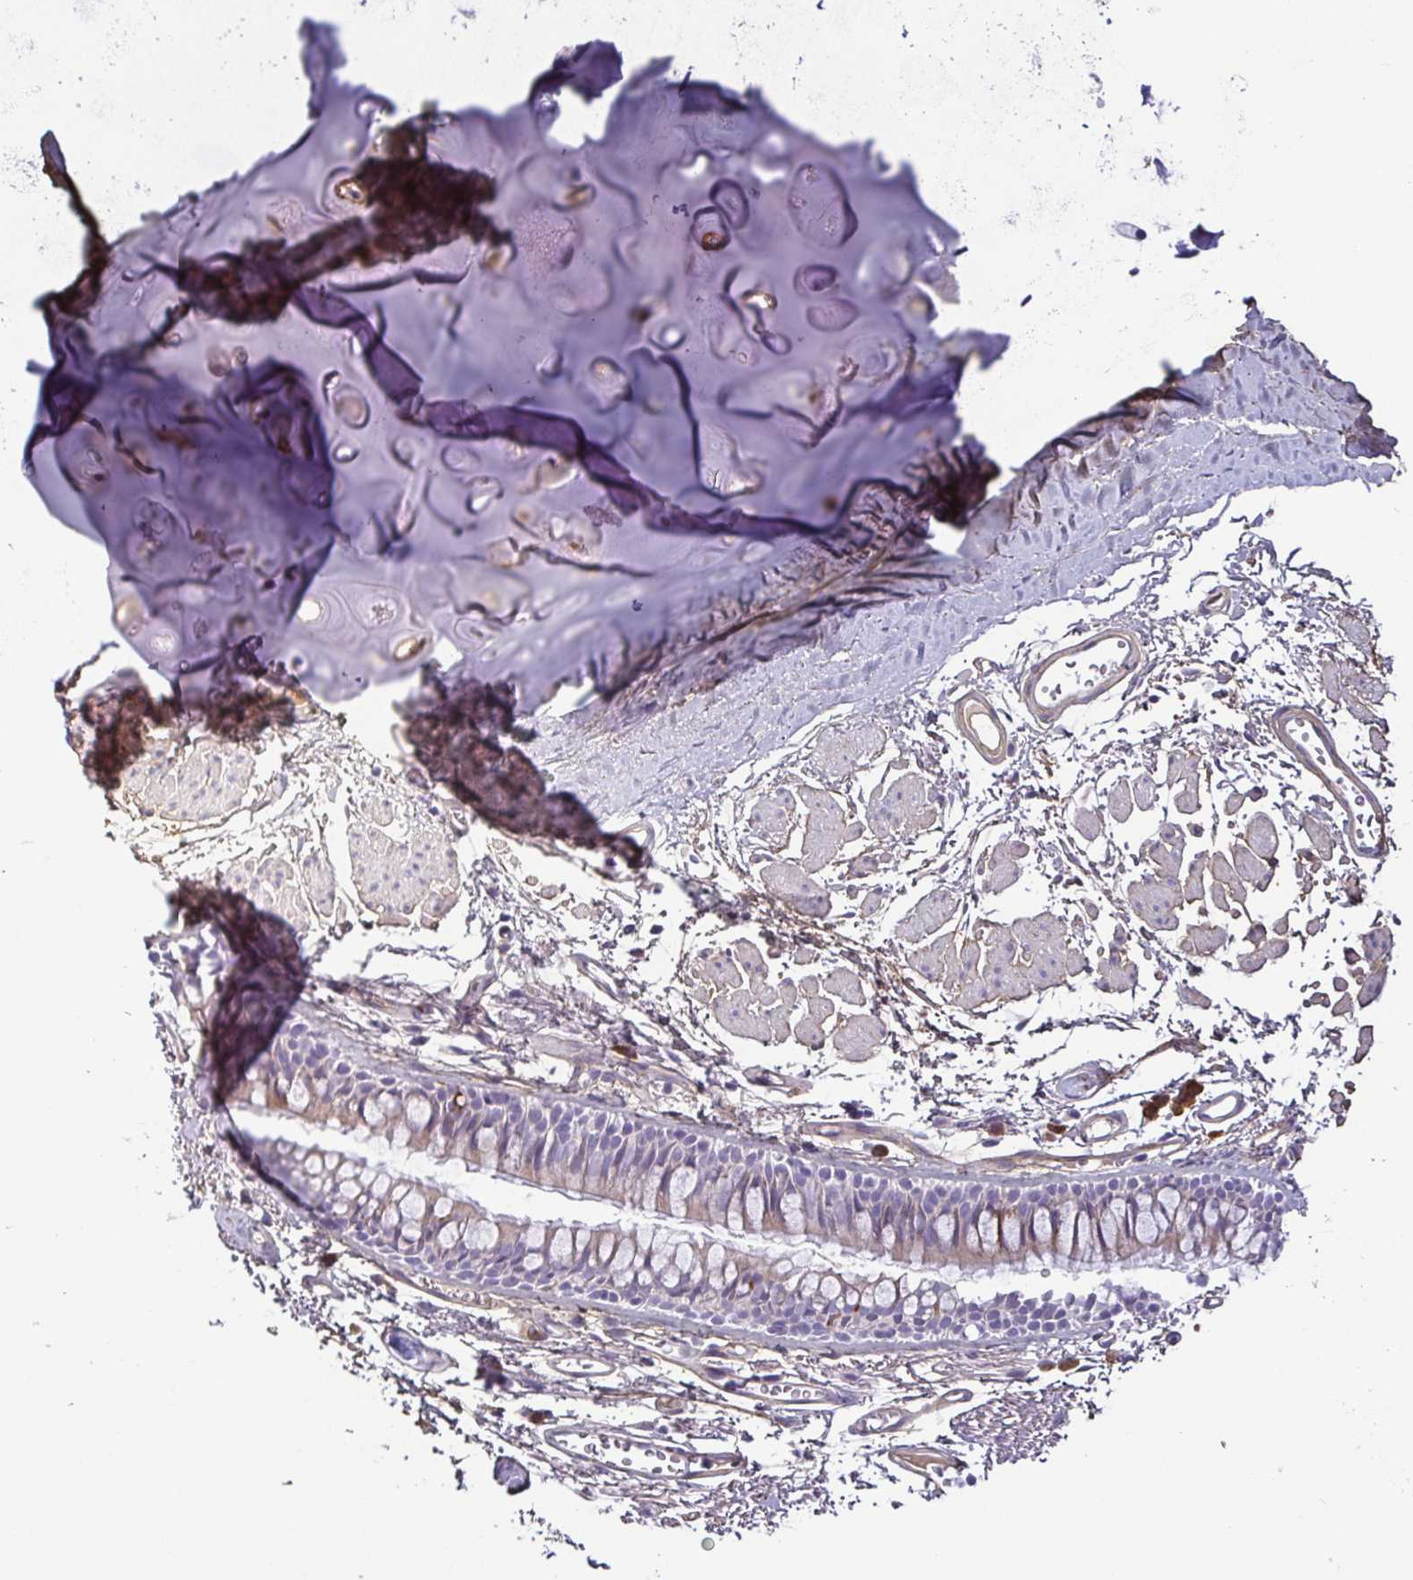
{"staining": {"intensity": "weak", "quantity": "25%-75%", "location": "cytoplasmic/membranous"}, "tissue": "soft tissue", "cell_type": "Chondrocytes", "image_type": "normal", "snomed": [{"axis": "morphology", "description": "Normal tissue, NOS"}, {"axis": "topography", "description": "Cartilage tissue"}, {"axis": "topography", "description": "Bronchus"}], "caption": "A brown stain labels weak cytoplasmic/membranous positivity of a protein in chondrocytes of benign soft tissue. (IHC, brightfield microscopy, high magnification).", "gene": "ECM1", "patient": {"sex": "female", "age": 79}}